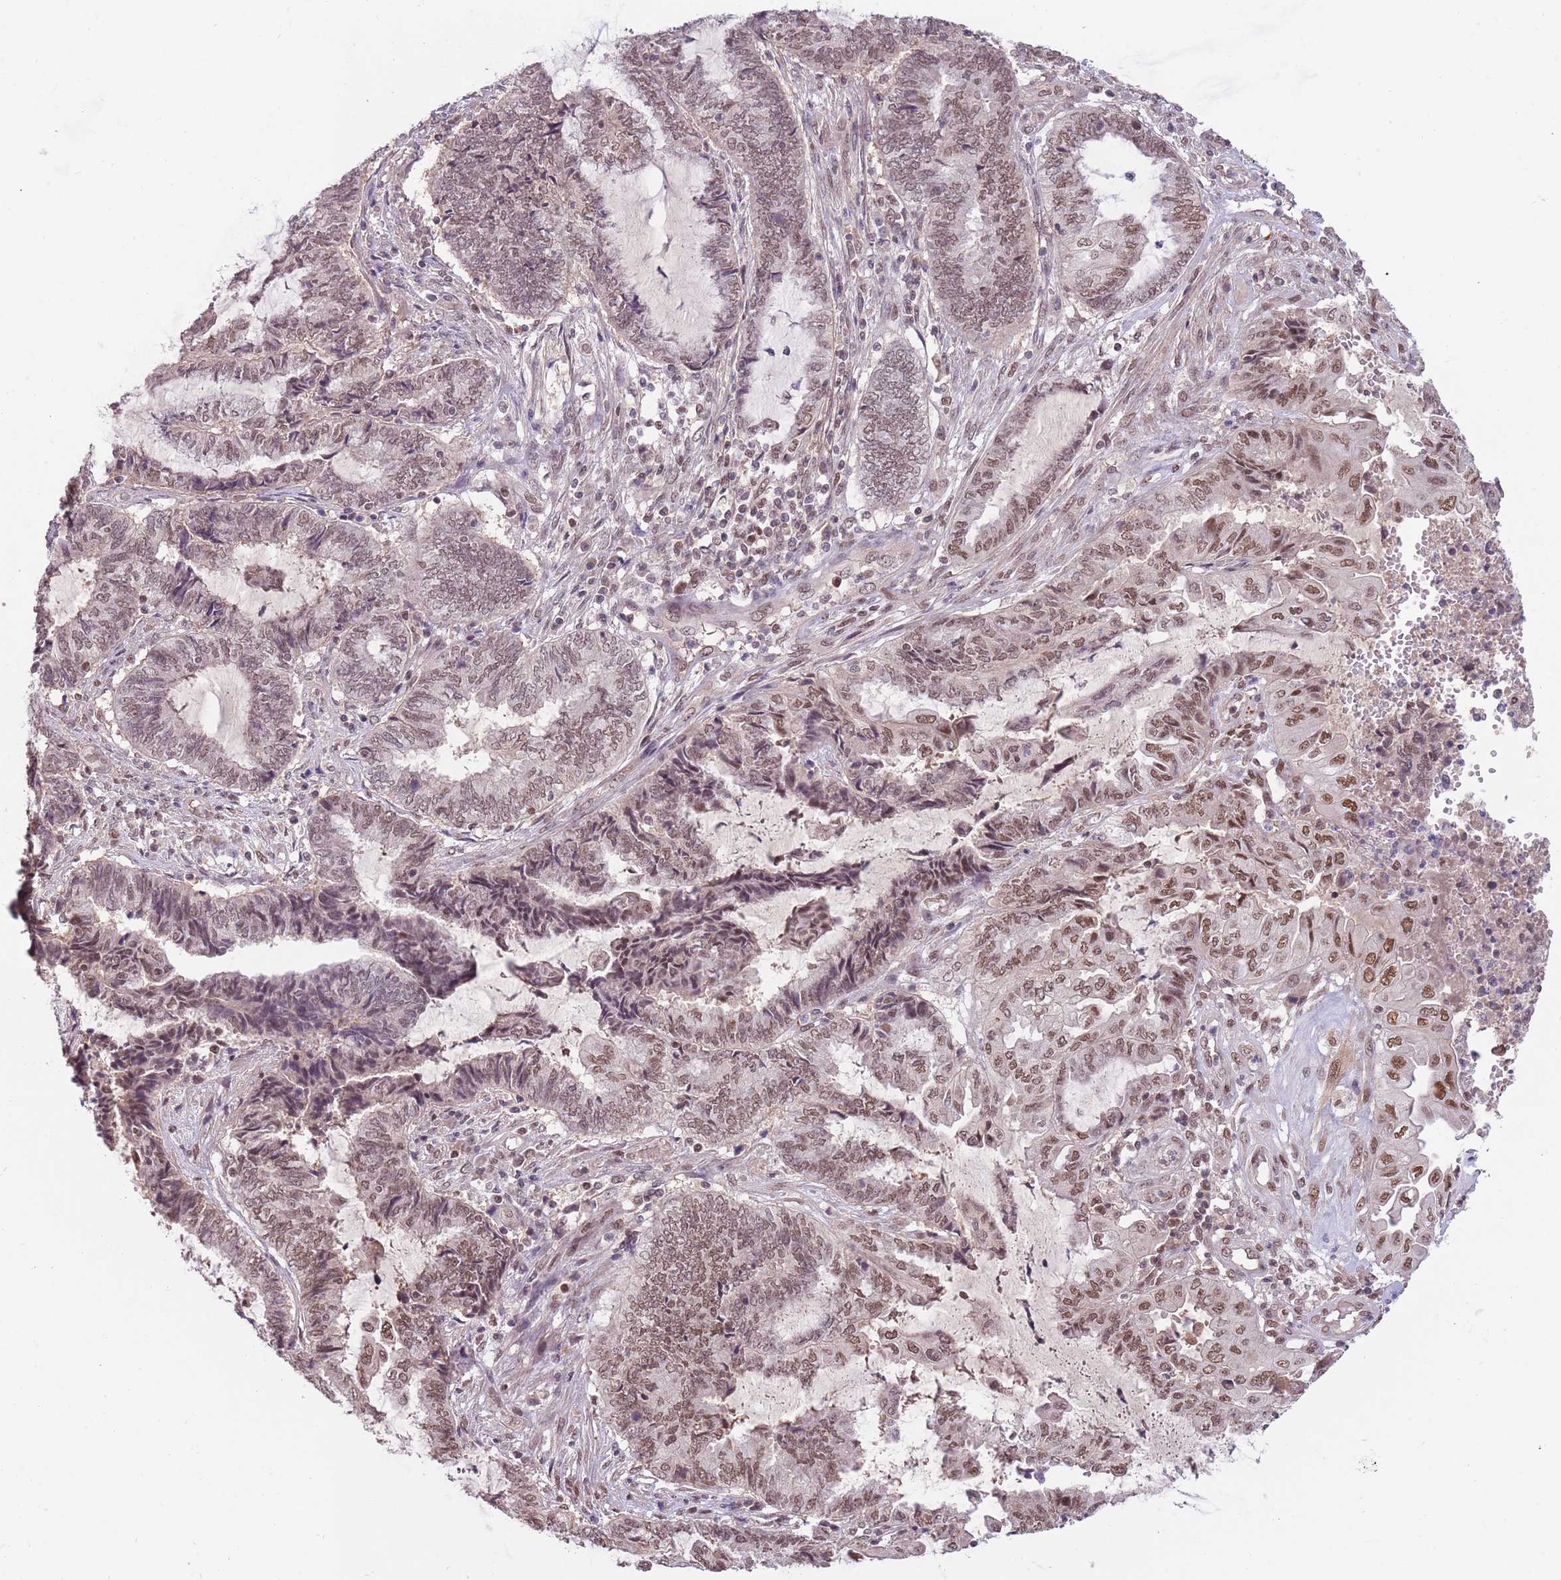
{"staining": {"intensity": "moderate", "quantity": ">75%", "location": "nuclear"}, "tissue": "endometrial cancer", "cell_type": "Tumor cells", "image_type": "cancer", "snomed": [{"axis": "morphology", "description": "Adenocarcinoma, NOS"}, {"axis": "topography", "description": "Uterus"}, {"axis": "topography", "description": "Endometrium"}], "caption": "Endometrial cancer (adenocarcinoma) tissue shows moderate nuclear staining in approximately >75% of tumor cells, visualized by immunohistochemistry. The staining is performed using DAB (3,3'-diaminobenzidine) brown chromogen to label protein expression. The nuclei are counter-stained blue using hematoxylin.", "gene": "ZBTB7A", "patient": {"sex": "female", "age": 70}}